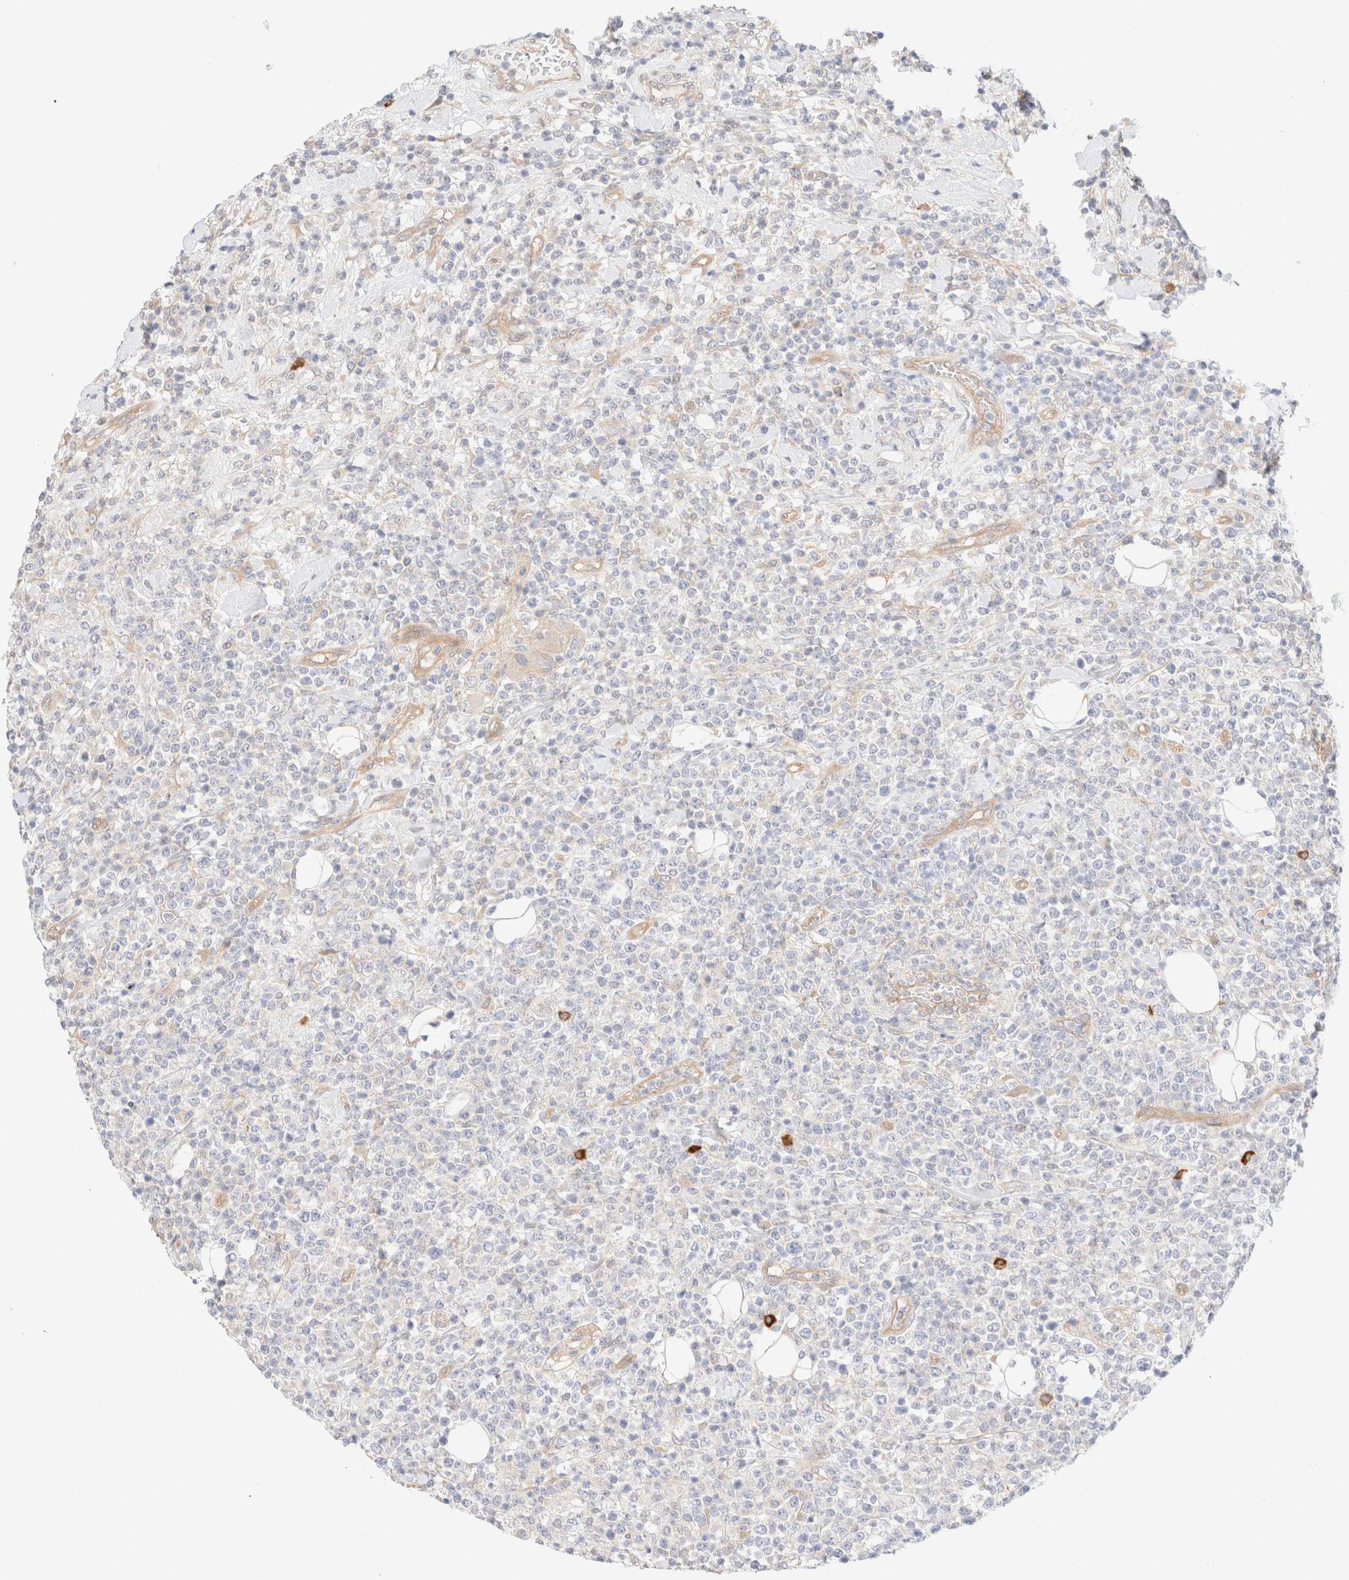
{"staining": {"intensity": "negative", "quantity": "none", "location": "none"}, "tissue": "lymphoma", "cell_type": "Tumor cells", "image_type": "cancer", "snomed": [{"axis": "morphology", "description": "Malignant lymphoma, non-Hodgkin's type, High grade"}, {"axis": "topography", "description": "Colon"}], "caption": "This is an immunohistochemistry (IHC) image of human lymphoma. There is no staining in tumor cells.", "gene": "NIBAN2", "patient": {"sex": "female", "age": 53}}